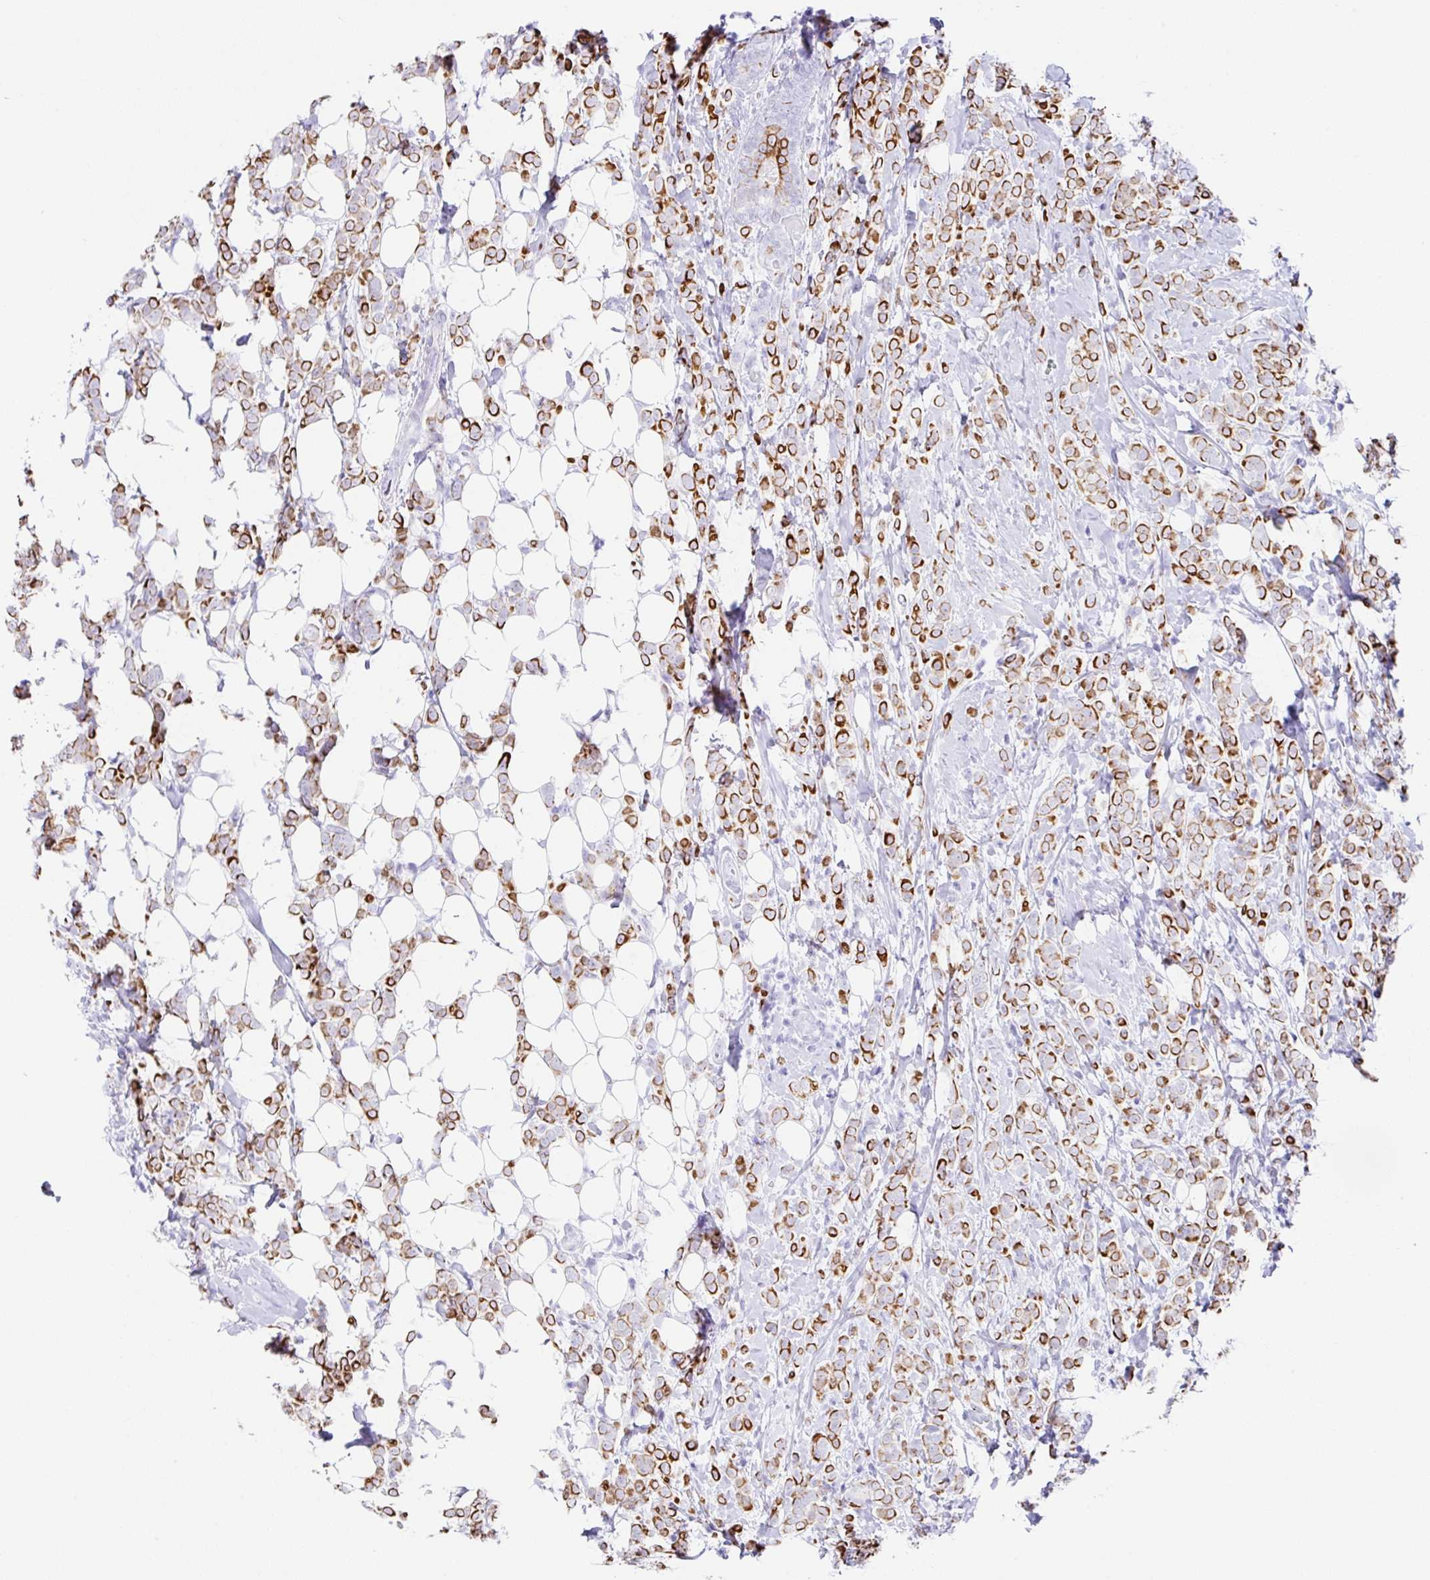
{"staining": {"intensity": "strong", "quantity": ">75%", "location": "cytoplasmic/membranous"}, "tissue": "breast cancer", "cell_type": "Tumor cells", "image_type": "cancer", "snomed": [{"axis": "morphology", "description": "Lobular carcinoma"}, {"axis": "topography", "description": "Breast"}], "caption": "Protein analysis of breast cancer tissue displays strong cytoplasmic/membranous staining in about >75% of tumor cells.", "gene": "CLDND2", "patient": {"sex": "female", "age": 49}}